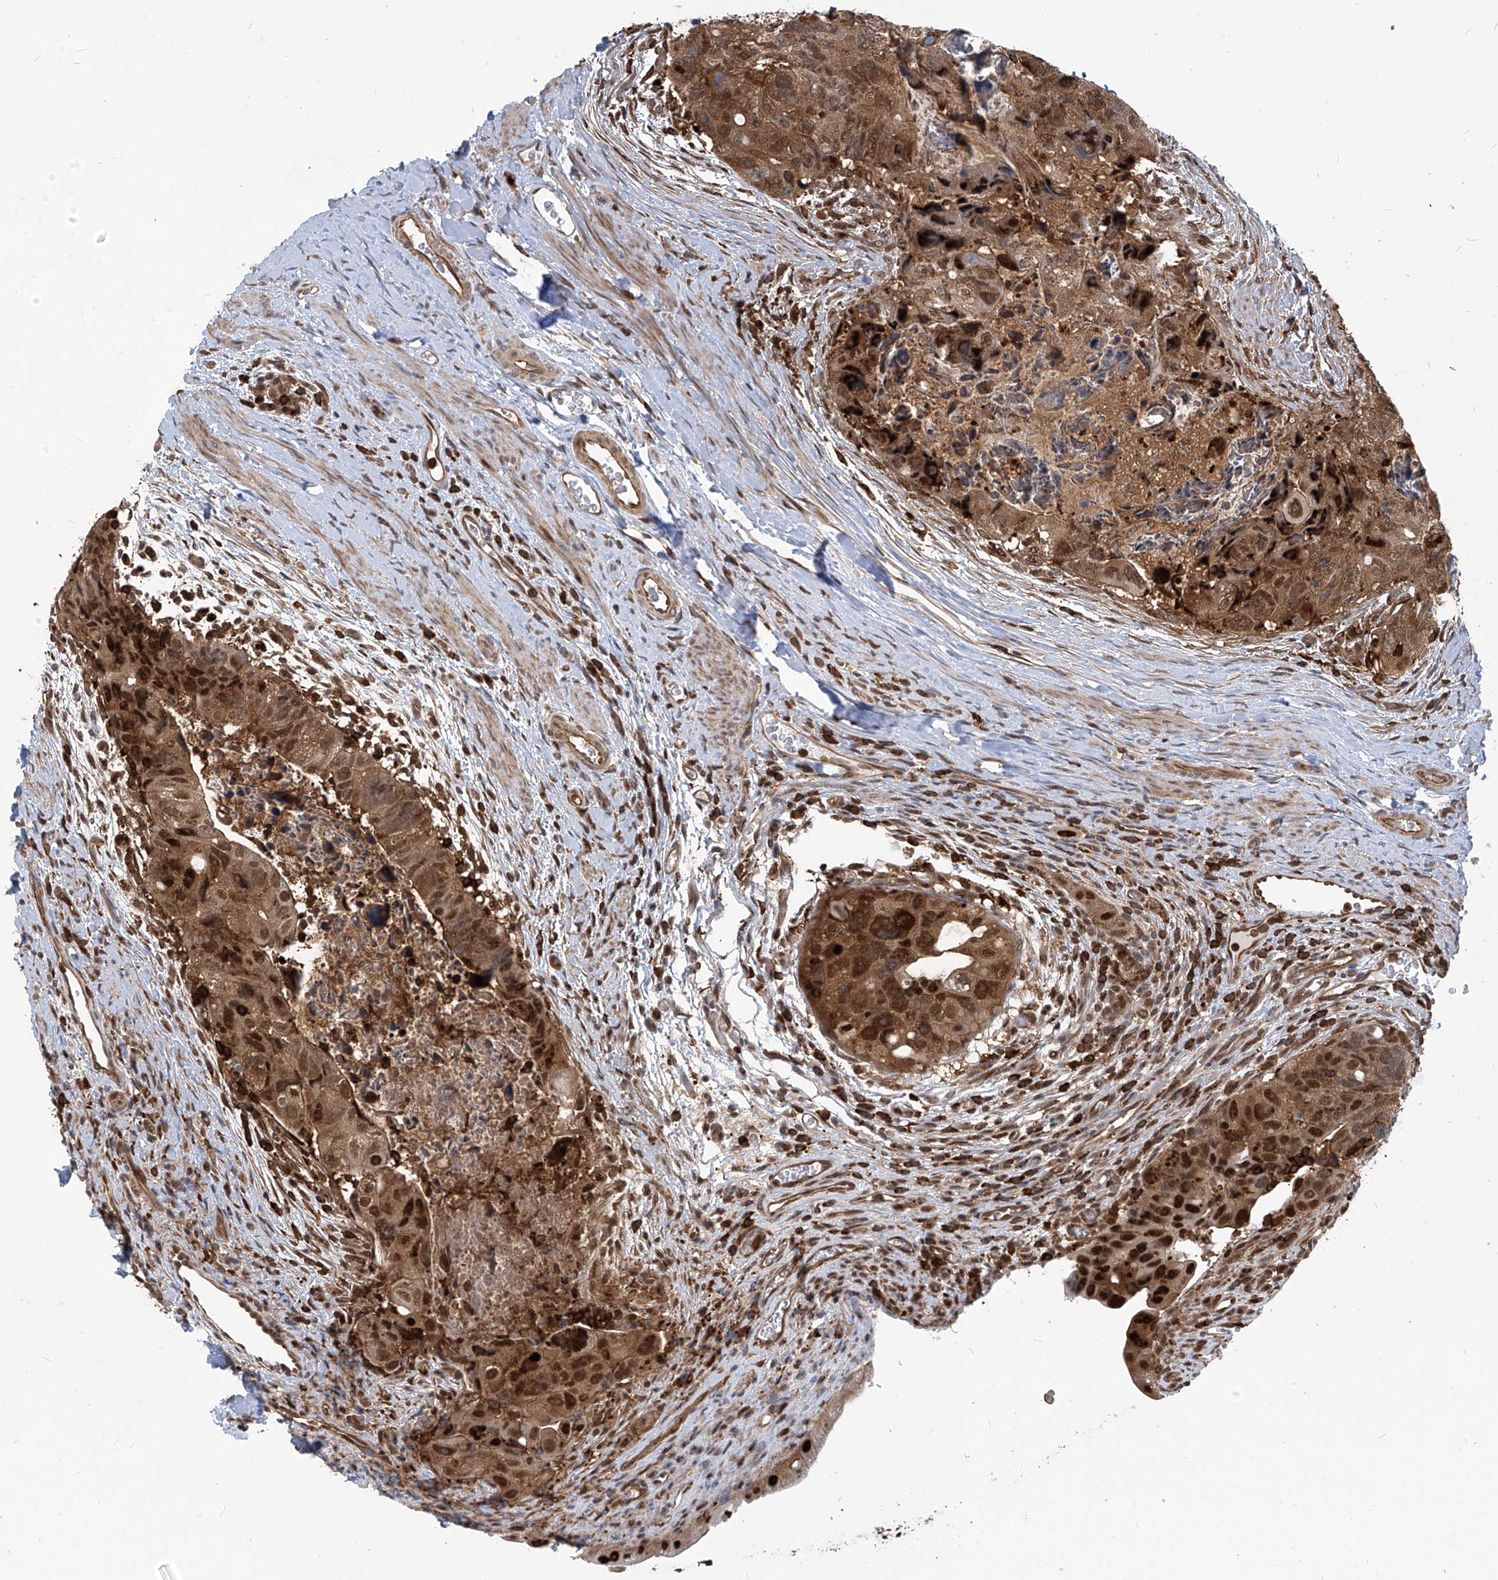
{"staining": {"intensity": "strong", "quantity": ">75%", "location": "cytoplasmic/membranous,nuclear"}, "tissue": "colorectal cancer", "cell_type": "Tumor cells", "image_type": "cancer", "snomed": [{"axis": "morphology", "description": "Adenocarcinoma, NOS"}, {"axis": "topography", "description": "Rectum"}], "caption": "Protein positivity by IHC demonstrates strong cytoplasmic/membranous and nuclear expression in approximately >75% of tumor cells in colorectal adenocarcinoma. (DAB (3,3'-diaminobenzidine) = brown stain, brightfield microscopy at high magnification).", "gene": "PSMB1", "patient": {"sex": "male", "age": 59}}